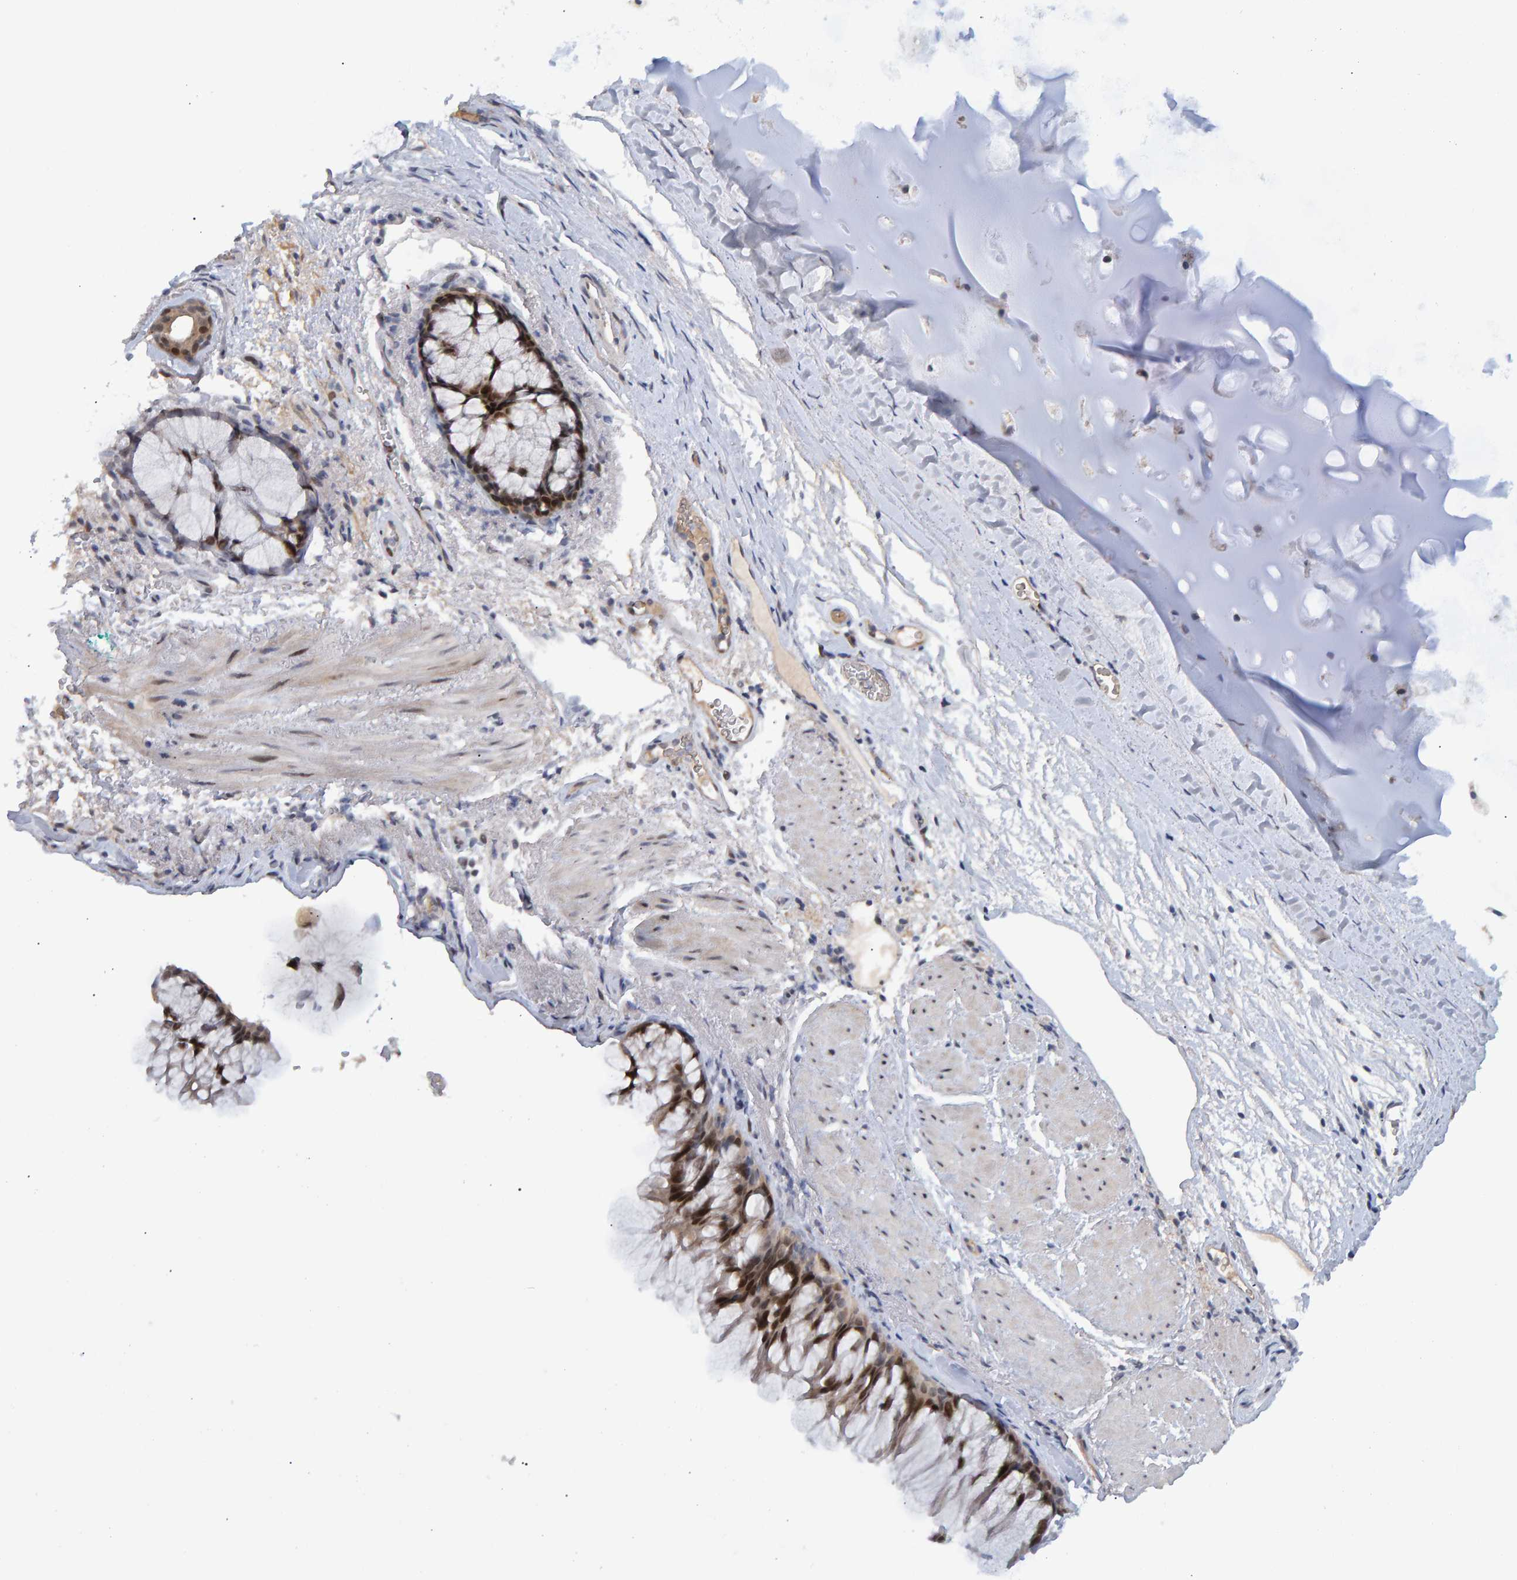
{"staining": {"intensity": "moderate", "quantity": ">75%", "location": "cytoplasmic/membranous,nuclear"}, "tissue": "bronchus", "cell_type": "Respiratory epithelial cells", "image_type": "normal", "snomed": [{"axis": "morphology", "description": "Normal tissue, NOS"}, {"axis": "topography", "description": "Cartilage tissue"}, {"axis": "topography", "description": "Bronchus"}], "caption": "Immunohistochemical staining of benign human bronchus shows moderate cytoplasmic/membranous,nuclear protein expression in about >75% of respiratory epithelial cells. (Brightfield microscopy of DAB IHC at high magnification).", "gene": "ESRP1", "patient": {"sex": "female", "age": 53}}